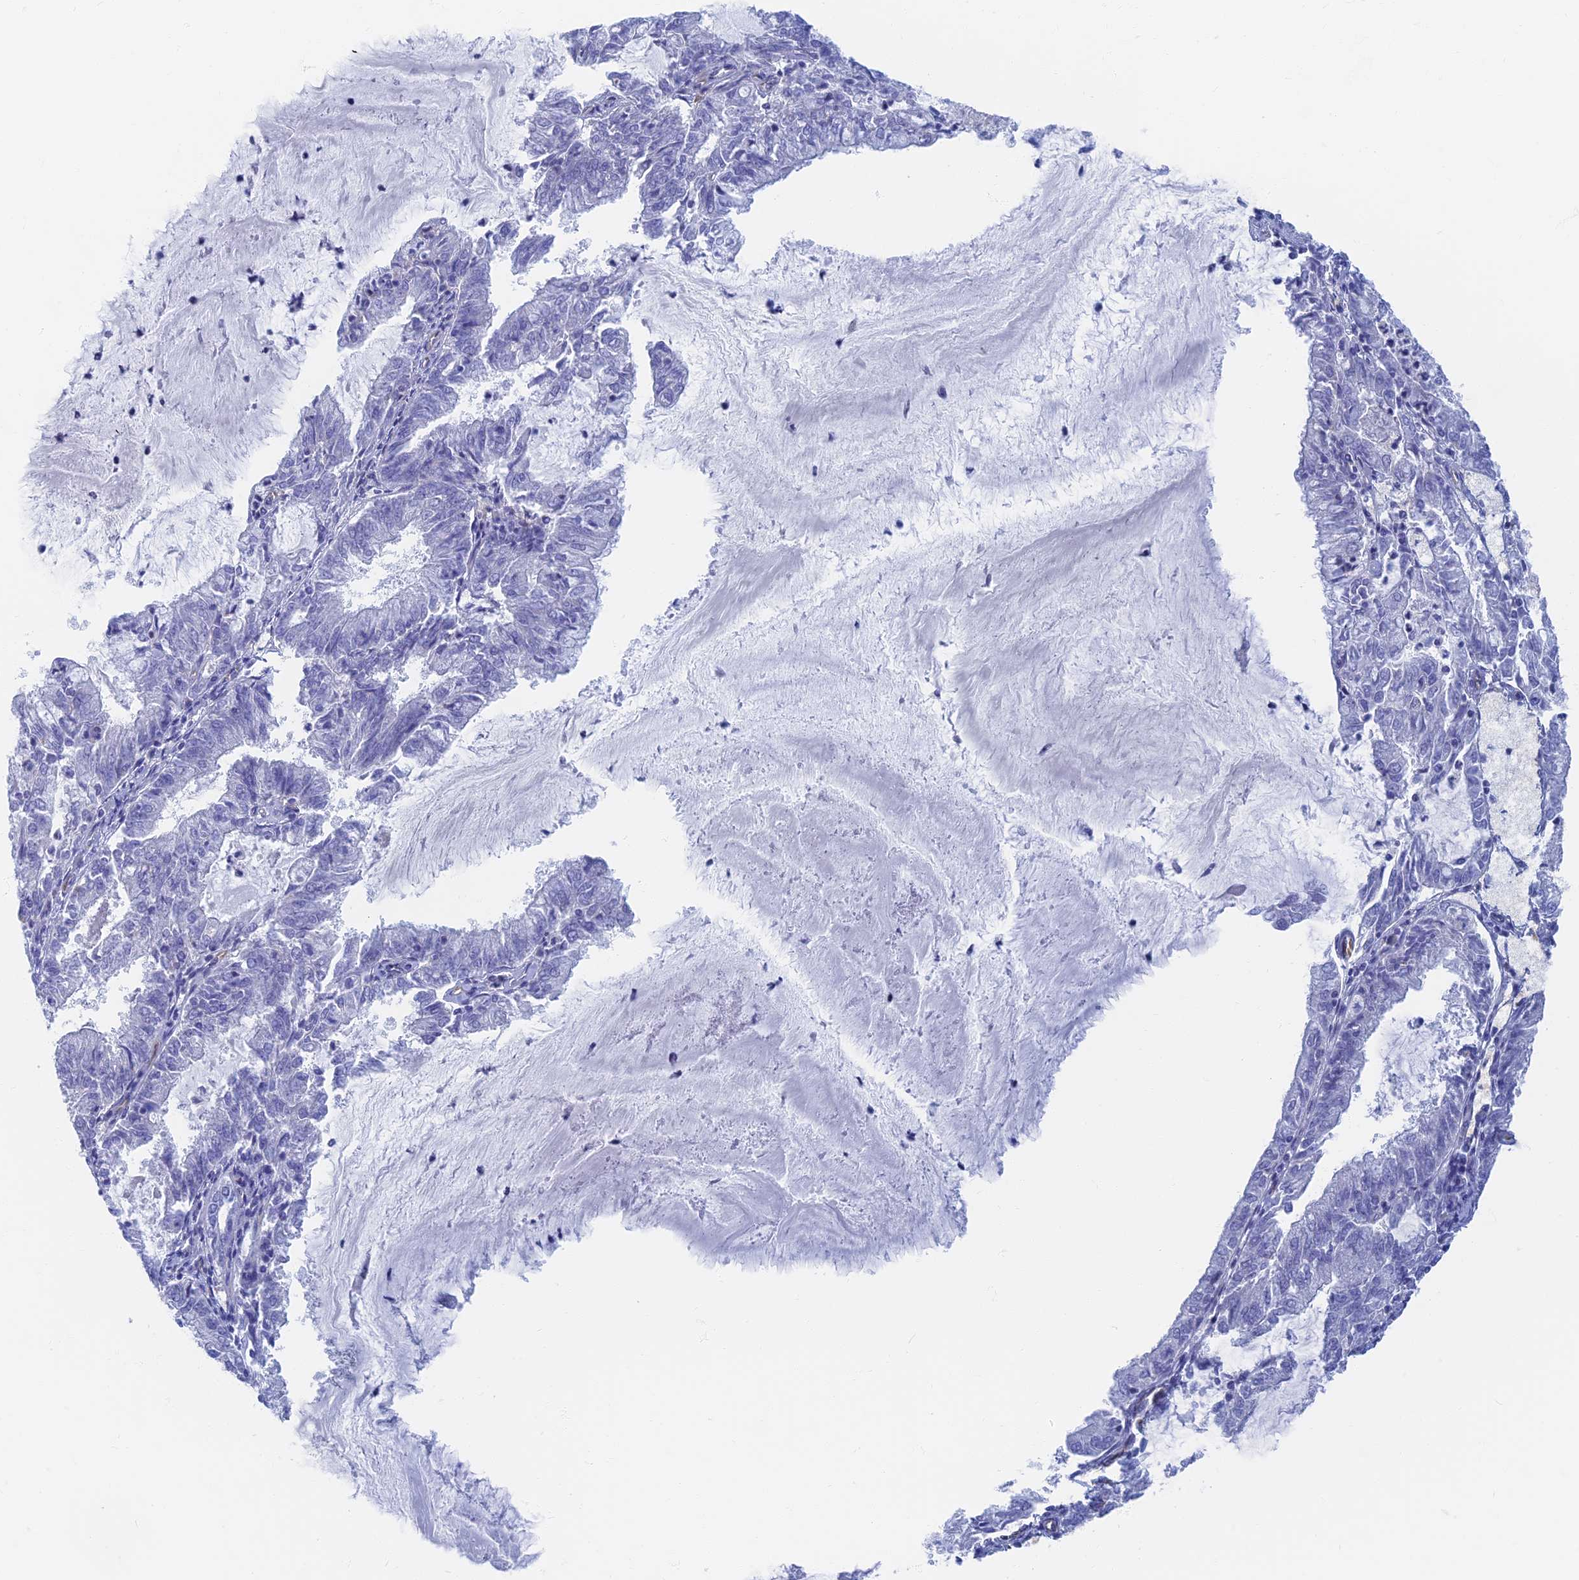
{"staining": {"intensity": "negative", "quantity": "none", "location": "none"}, "tissue": "endometrial cancer", "cell_type": "Tumor cells", "image_type": "cancer", "snomed": [{"axis": "morphology", "description": "Adenocarcinoma, NOS"}, {"axis": "topography", "description": "Endometrium"}], "caption": "Immunohistochemistry (IHC) image of human adenocarcinoma (endometrial) stained for a protein (brown), which demonstrates no positivity in tumor cells.", "gene": "RMC1", "patient": {"sex": "female", "age": 57}}